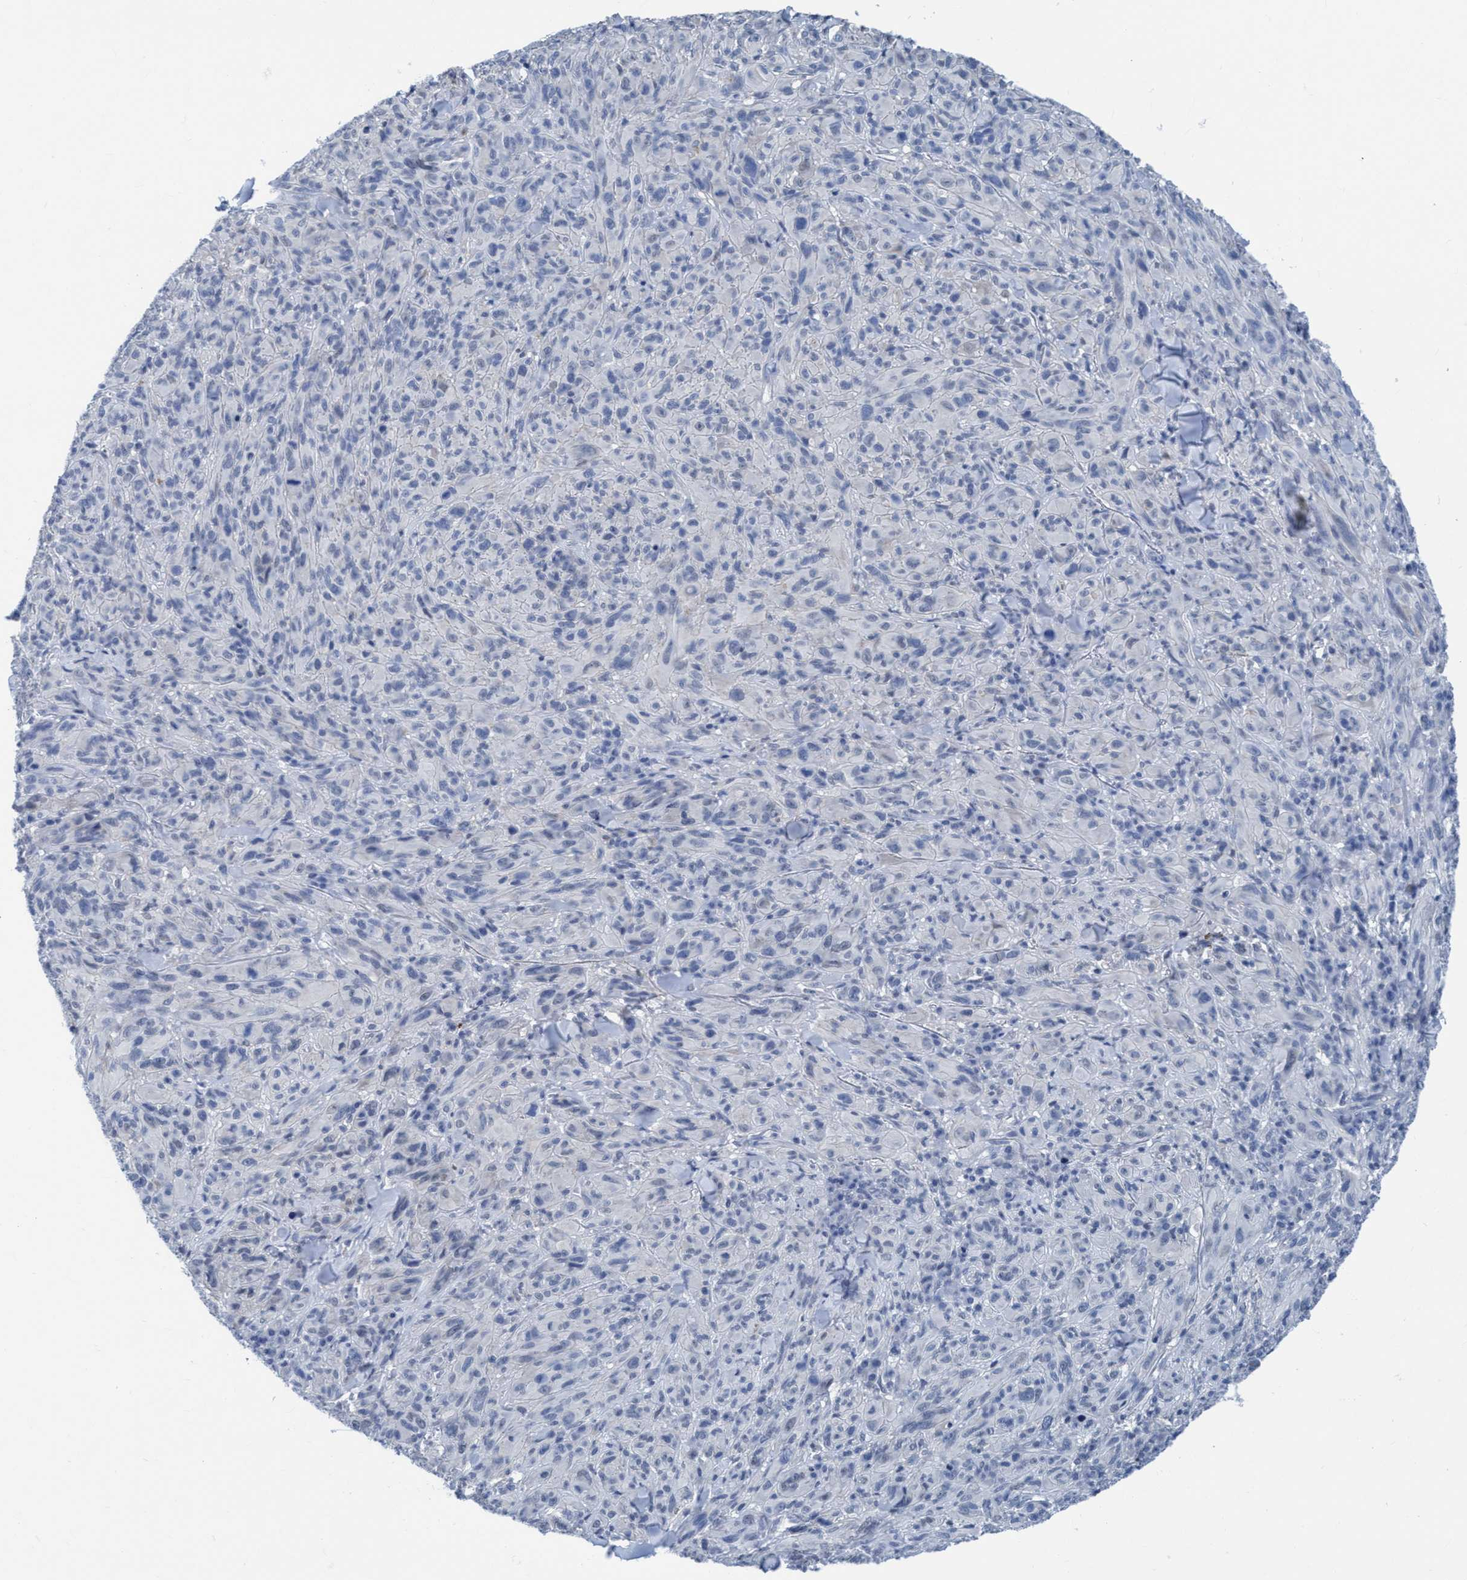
{"staining": {"intensity": "negative", "quantity": "none", "location": "none"}, "tissue": "melanoma", "cell_type": "Tumor cells", "image_type": "cancer", "snomed": [{"axis": "morphology", "description": "Malignant melanoma, NOS"}, {"axis": "topography", "description": "Skin of head"}], "caption": "This image is of melanoma stained with IHC to label a protein in brown with the nuclei are counter-stained blue. There is no expression in tumor cells.", "gene": "DNAI1", "patient": {"sex": "male", "age": 96}}